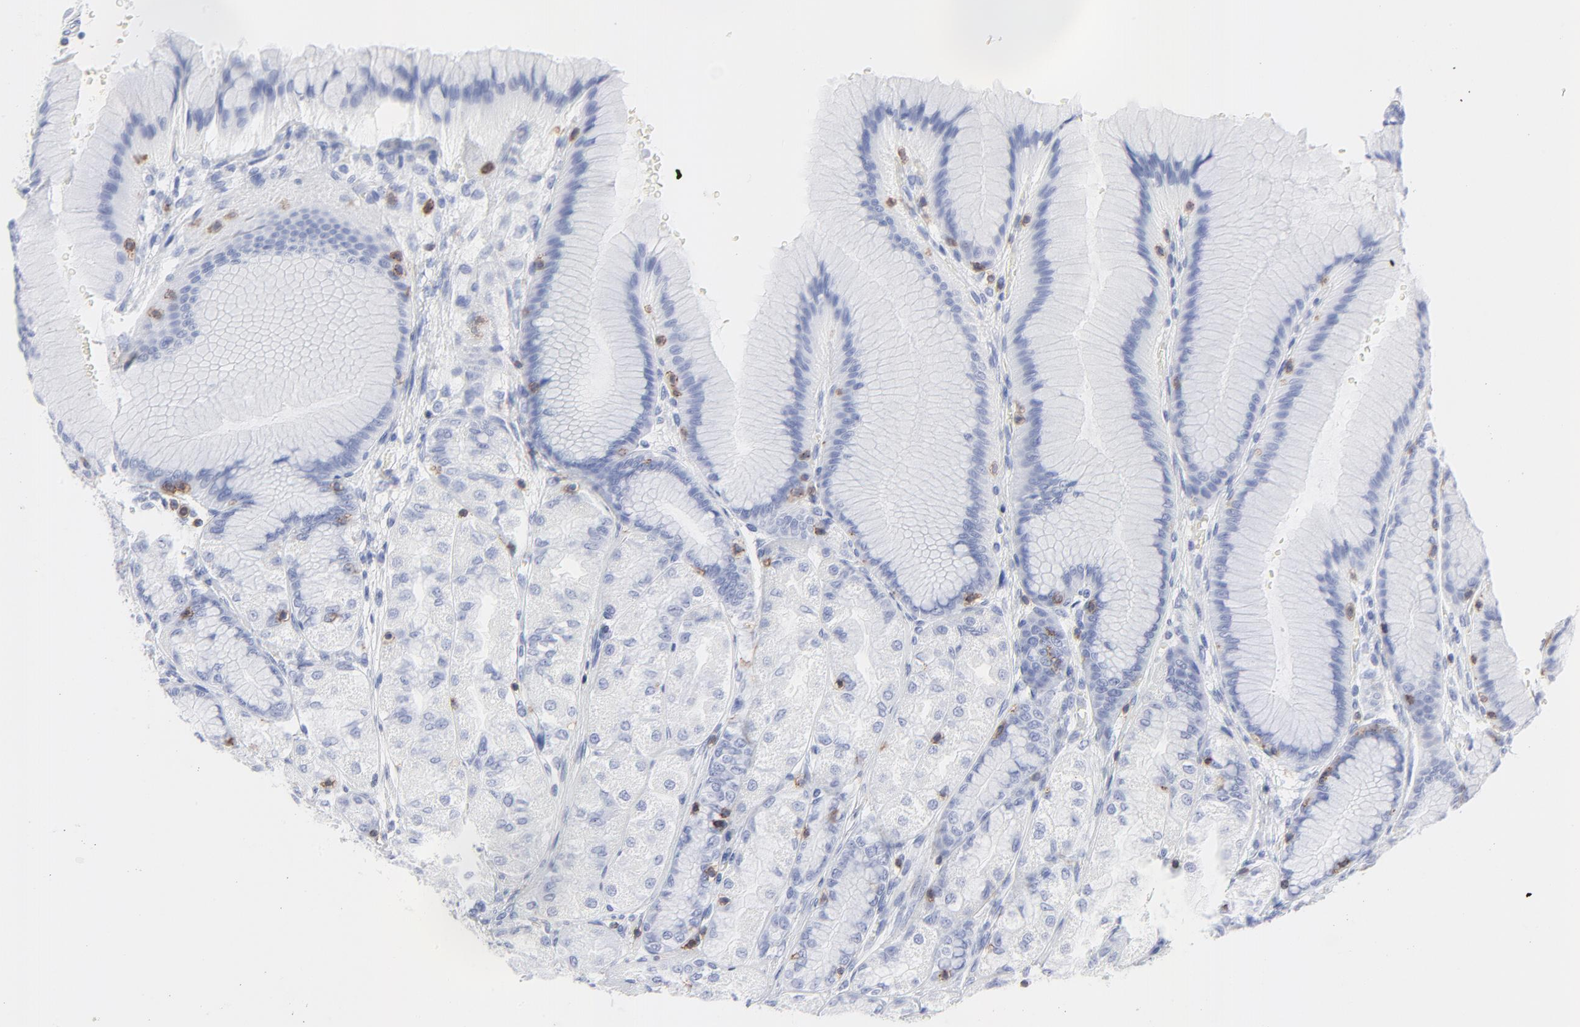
{"staining": {"intensity": "negative", "quantity": "none", "location": "none"}, "tissue": "stomach", "cell_type": "Glandular cells", "image_type": "normal", "snomed": [{"axis": "morphology", "description": "Normal tissue, NOS"}, {"axis": "morphology", "description": "Adenocarcinoma, NOS"}, {"axis": "topography", "description": "Stomach"}, {"axis": "topography", "description": "Stomach, lower"}], "caption": "Immunohistochemistry (IHC) of normal stomach exhibits no expression in glandular cells. (DAB immunohistochemistry with hematoxylin counter stain).", "gene": "LCK", "patient": {"sex": "female", "age": 65}}